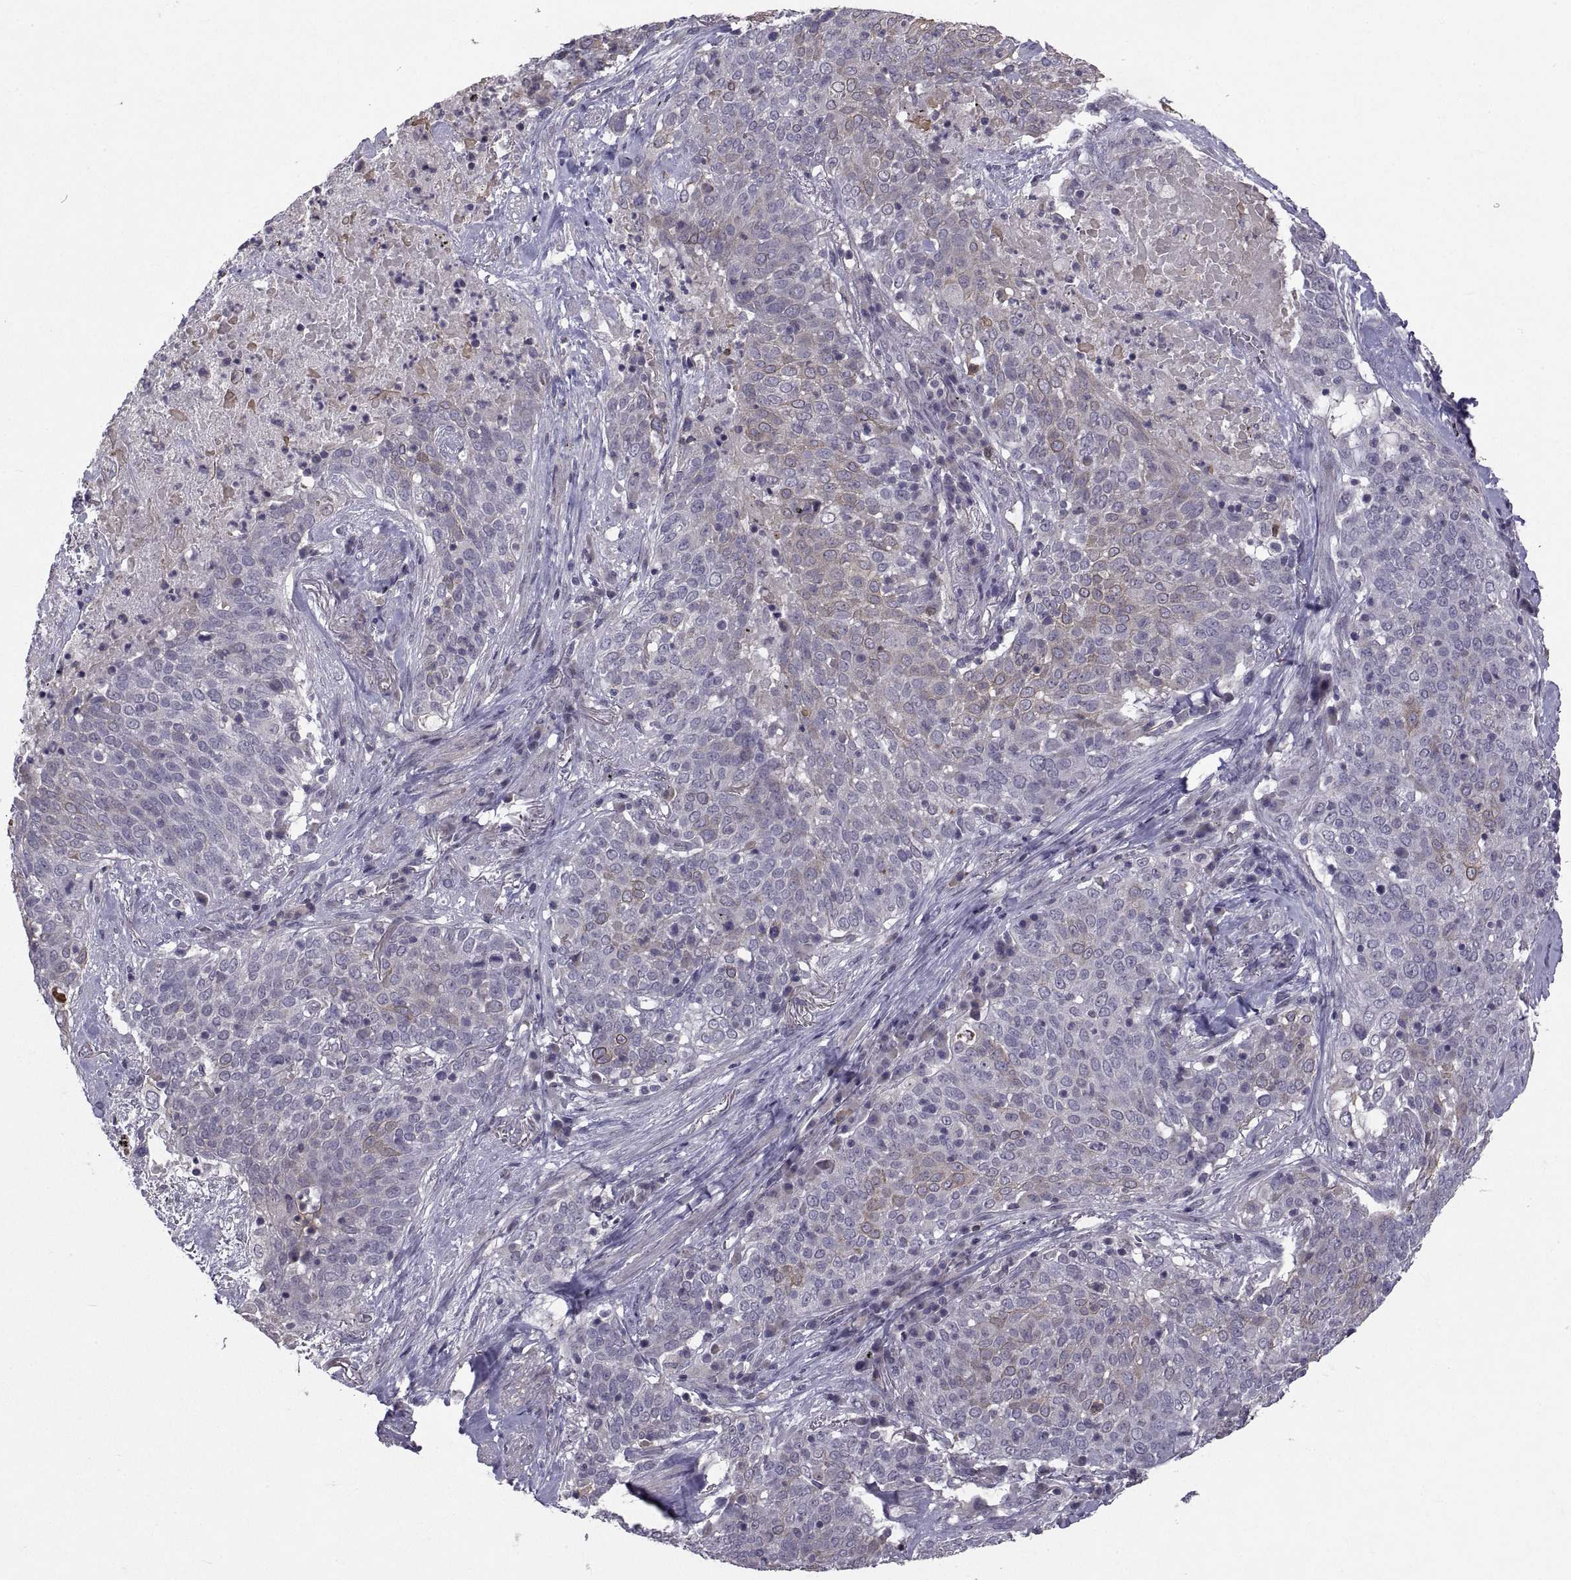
{"staining": {"intensity": "moderate", "quantity": "<25%", "location": "cytoplasmic/membranous"}, "tissue": "lung cancer", "cell_type": "Tumor cells", "image_type": "cancer", "snomed": [{"axis": "morphology", "description": "Squamous cell carcinoma, NOS"}, {"axis": "topography", "description": "Lung"}], "caption": "Immunohistochemistry micrograph of human squamous cell carcinoma (lung) stained for a protein (brown), which exhibits low levels of moderate cytoplasmic/membranous expression in about <25% of tumor cells.", "gene": "NPTX2", "patient": {"sex": "male", "age": 82}}